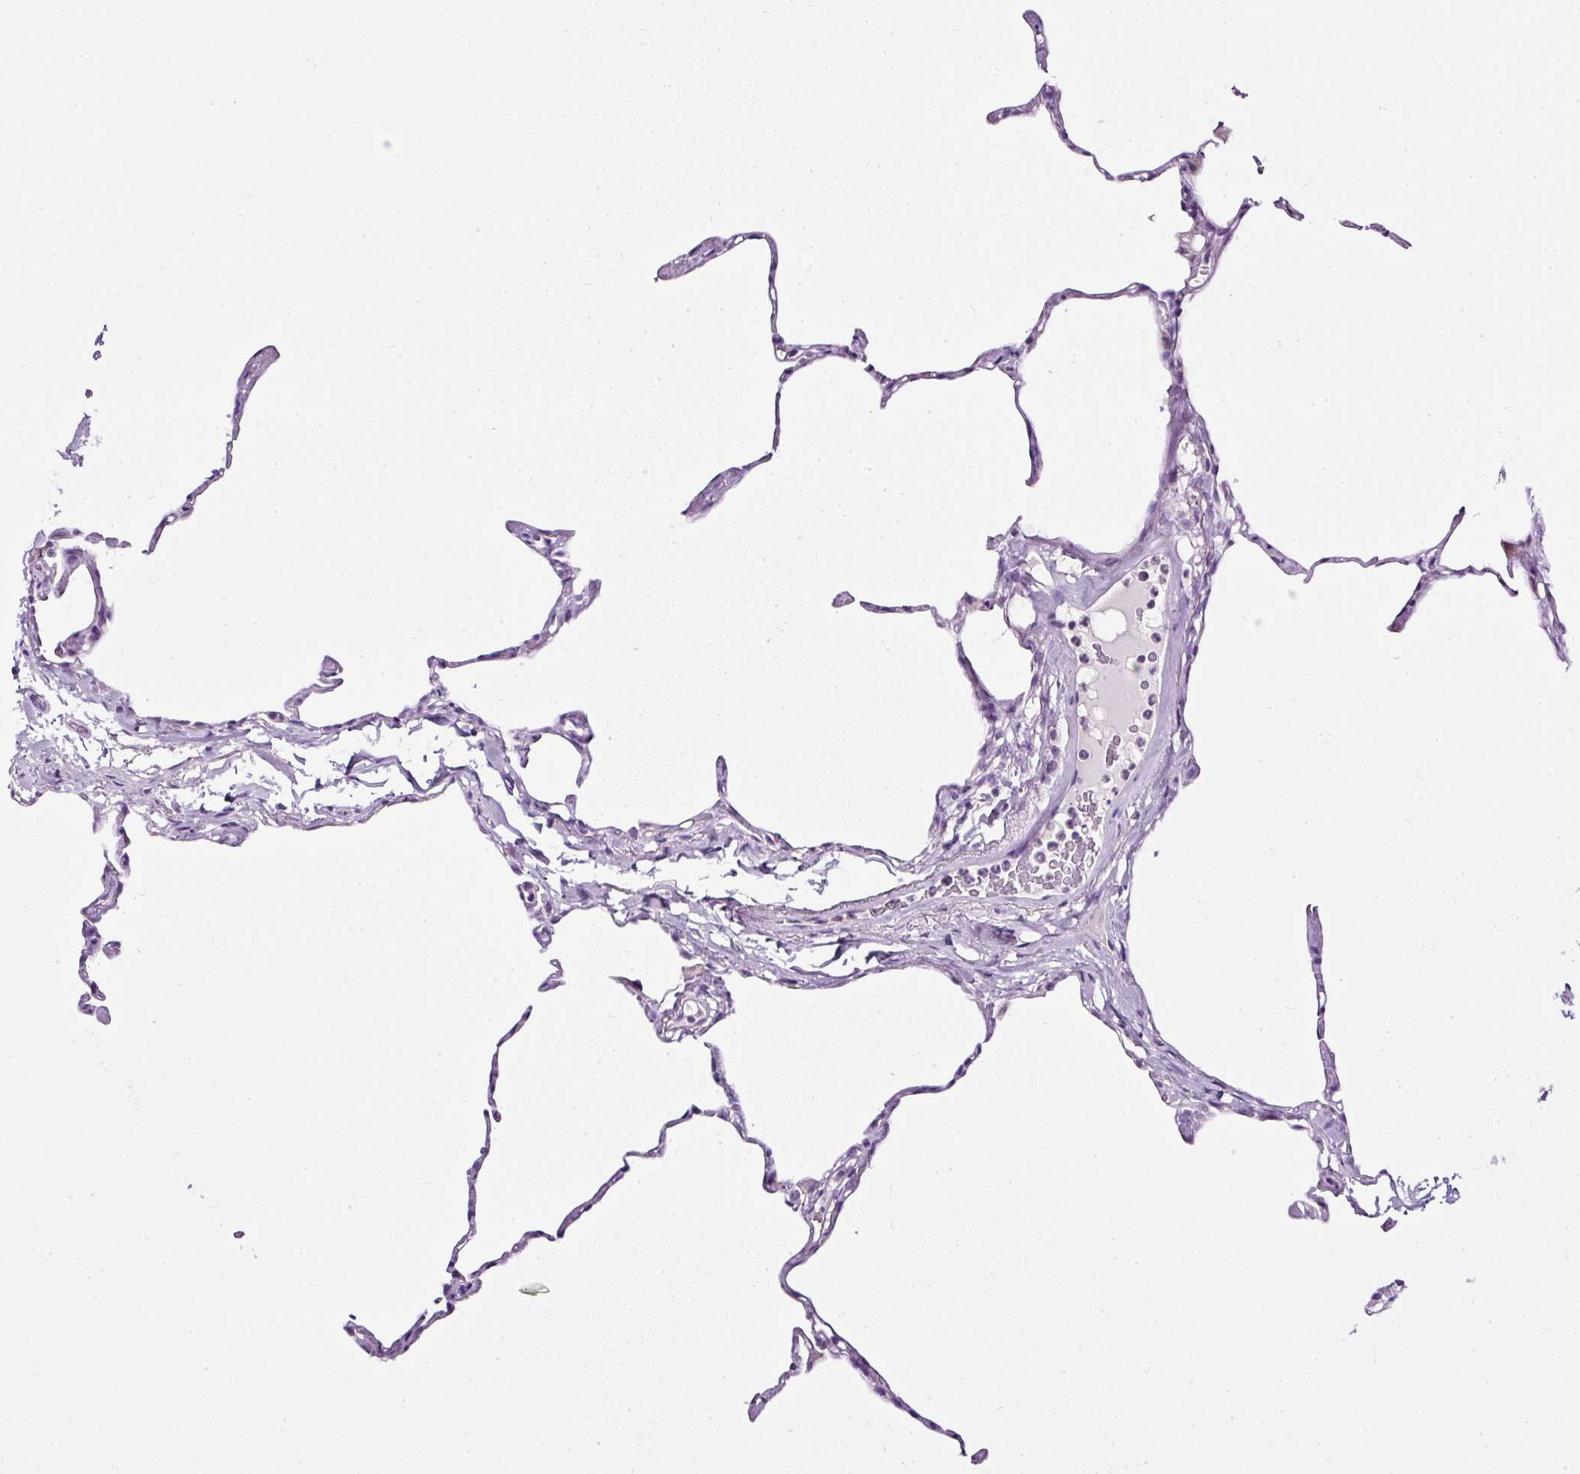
{"staining": {"intensity": "negative", "quantity": "none", "location": "none"}, "tissue": "lung", "cell_type": "Alveolar cells", "image_type": "normal", "snomed": [{"axis": "morphology", "description": "Normal tissue, NOS"}, {"axis": "topography", "description": "Lung"}], "caption": "IHC histopathology image of benign lung stained for a protein (brown), which exhibits no expression in alveolar cells.", "gene": "ATP2A1", "patient": {"sex": "male", "age": 65}}